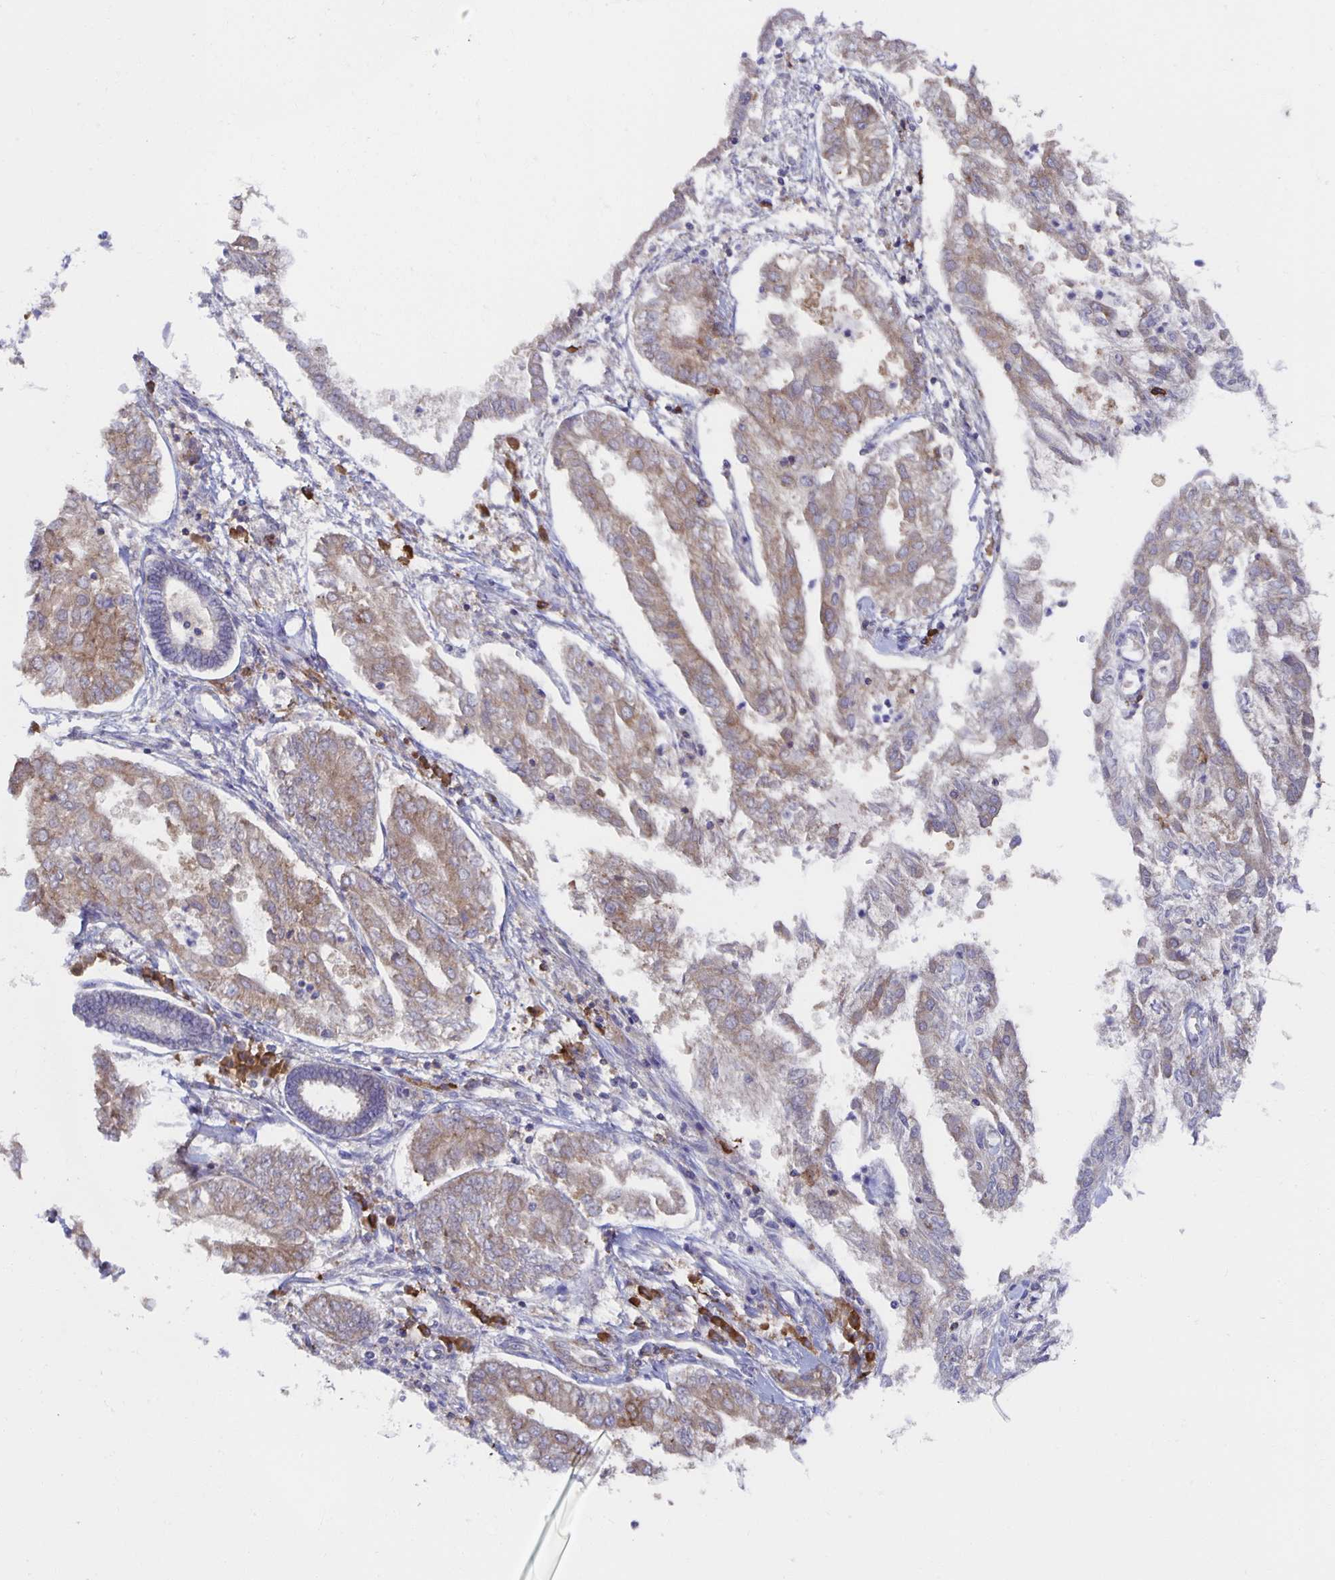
{"staining": {"intensity": "weak", "quantity": ">75%", "location": "cytoplasmic/membranous"}, "tissue": "endometrial cancer", "cell_type": "Tumor cells", "image_type": "cancer", "snomed": [{"axis": "morphology", "description": "Adenocarcinoma, NOS"}, {"axis": "topography", "description": "Endometrium"}], "caption": "Endometrial cancer tissue exhibits weak cytoplasmic/membranous positivity in about >75% of tumor cells, visualized by immunohistochemistry.", "gene": "BAD", "patient": {"sex": "female", "age": 68}}